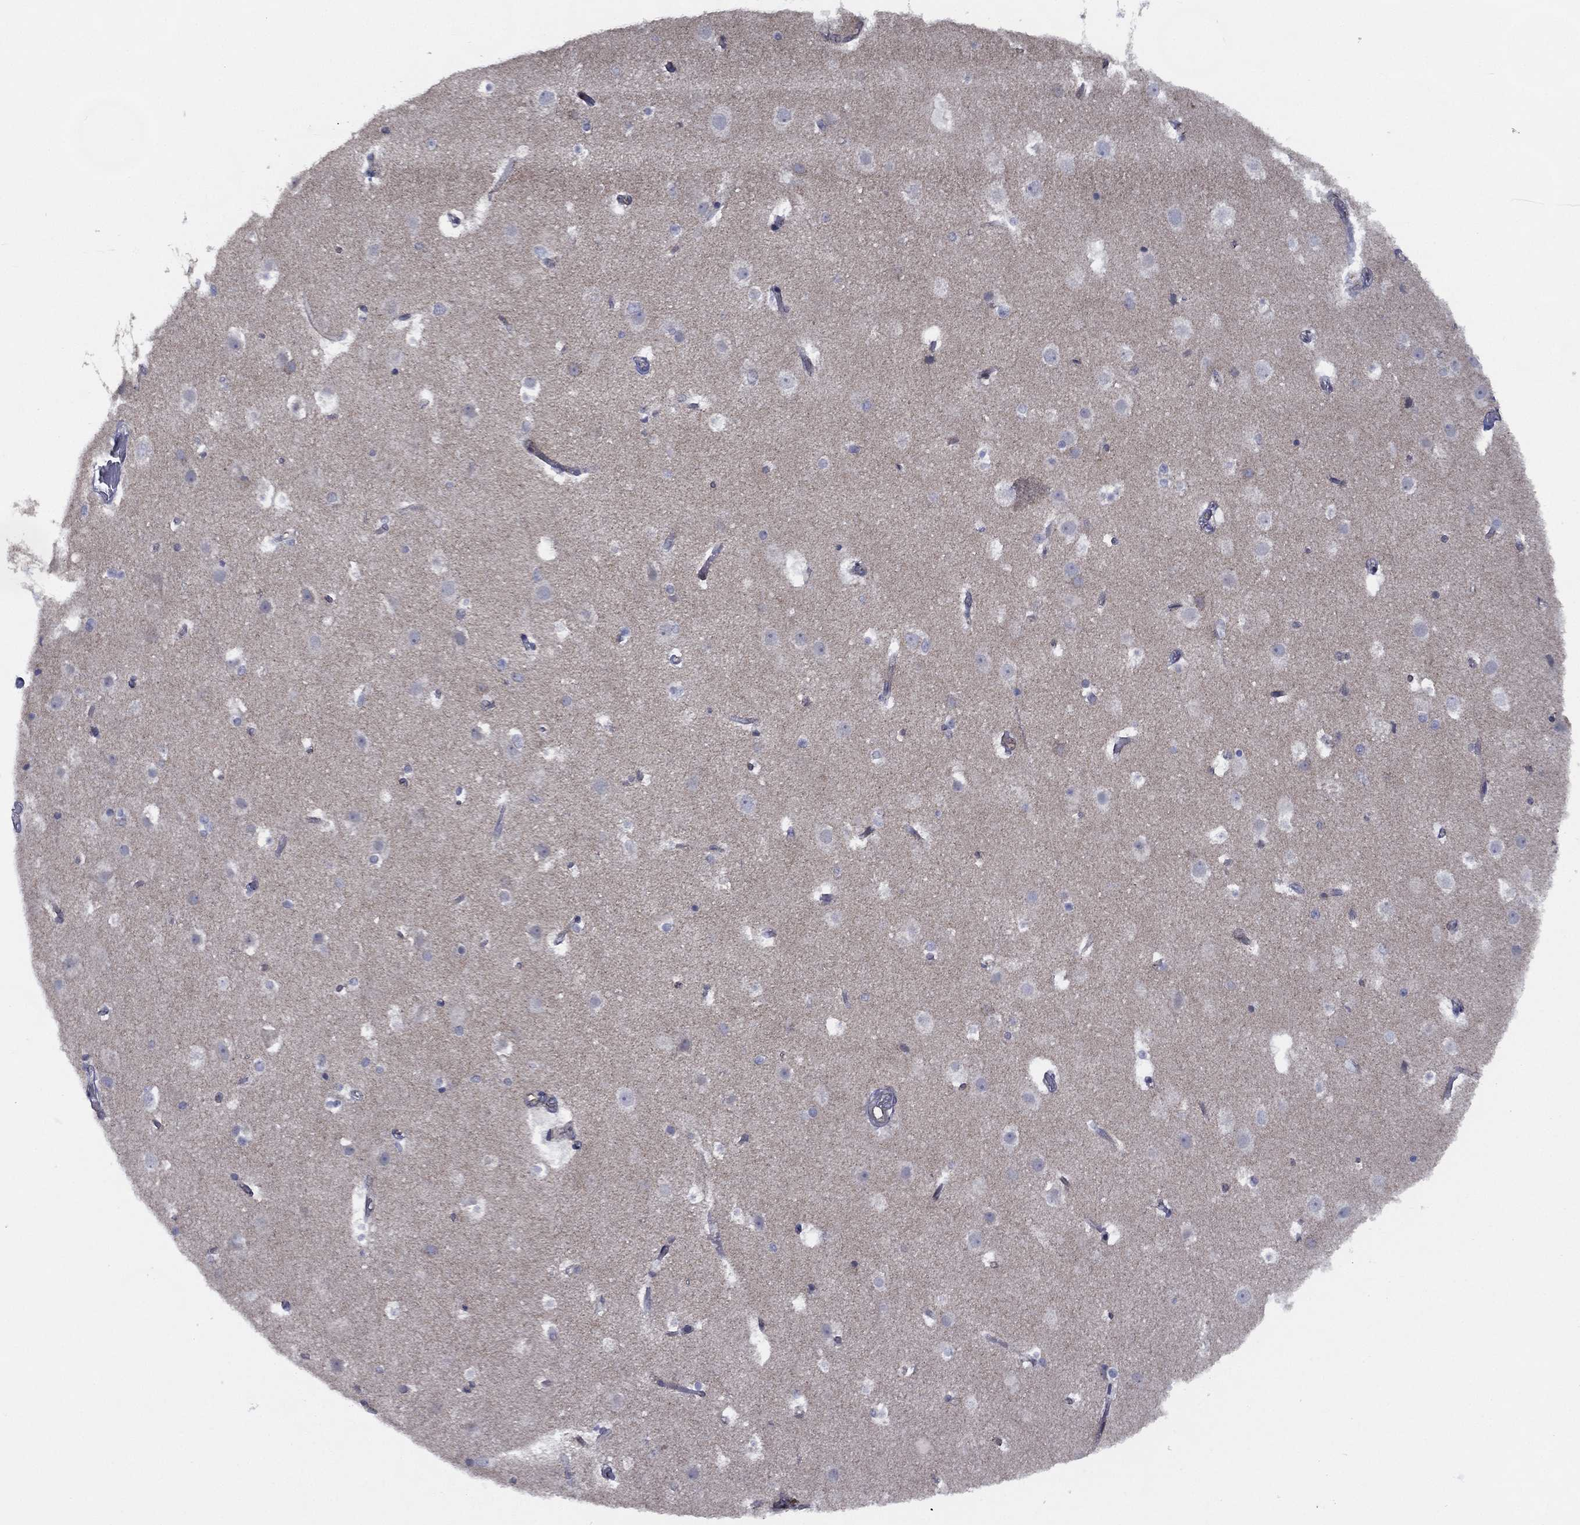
{"staining": {"intensity": "negative", "quantity": "none", "location": "none"}, "tissue": "cerebral cortex", "cell_type": "Endothelial cells", "image_type": "normal", "snomed": [{"axis": "morphology", "description": "Normal tissue, NOS"}, {"axis": "topography", "description": "Cerebral cortex"}], "caption": "This photomicrograph is of normal cerebral cortex stained with IHC to label a protein in brown with the nuclei are counter-stained blue. There is no staining in endothelial cells. (DAB immunohistochemistry visualized using brightfield microscopy, high magnification).", "gene": "ZNF223", "patient": {"sex": "female", "age": 52}}